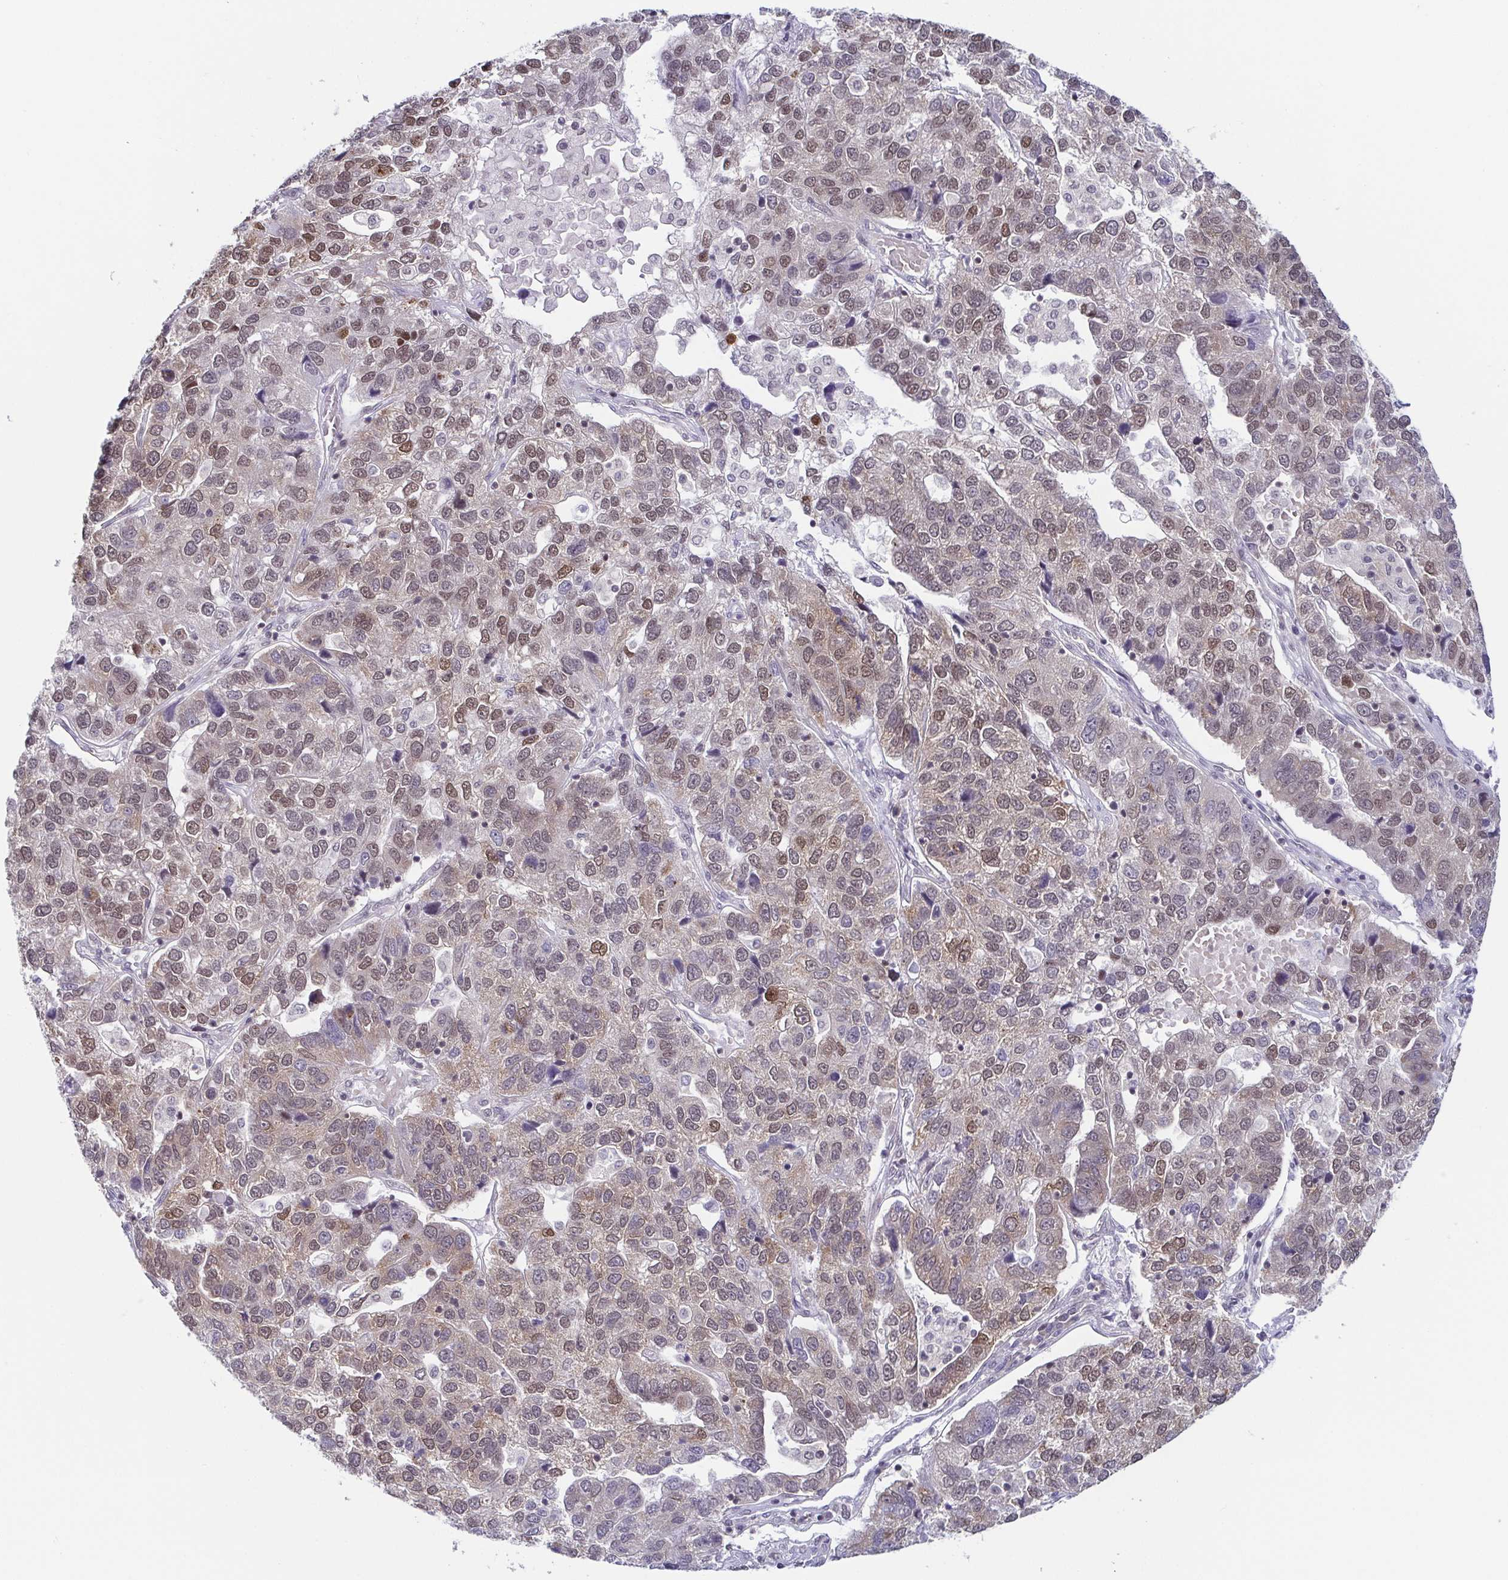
{"staining": {"intensity": "moderate", "quantity": "25%-75%", "location": "nuclear"}, "tissue": "pancreatic cancer", "cell_type": "Tumor cells", "image_type": "cancer", "snomed": [{"axis": "morphology", "description": "Adenocarcinoma, NOS"}, {"axis": "topography", "description": "Pancreas"}], "caption": "Immunohistochemistry micrograph of neoplastic tissue: pancreatic adenocarcinoma stained using IHC shows medium levels of moderate protein expression localized specifically in the nuclear of tumor cells, appearing as a nuclear brown color.", "gene": "EWSR1", "patient": {"sex": "female", "age": 61}}